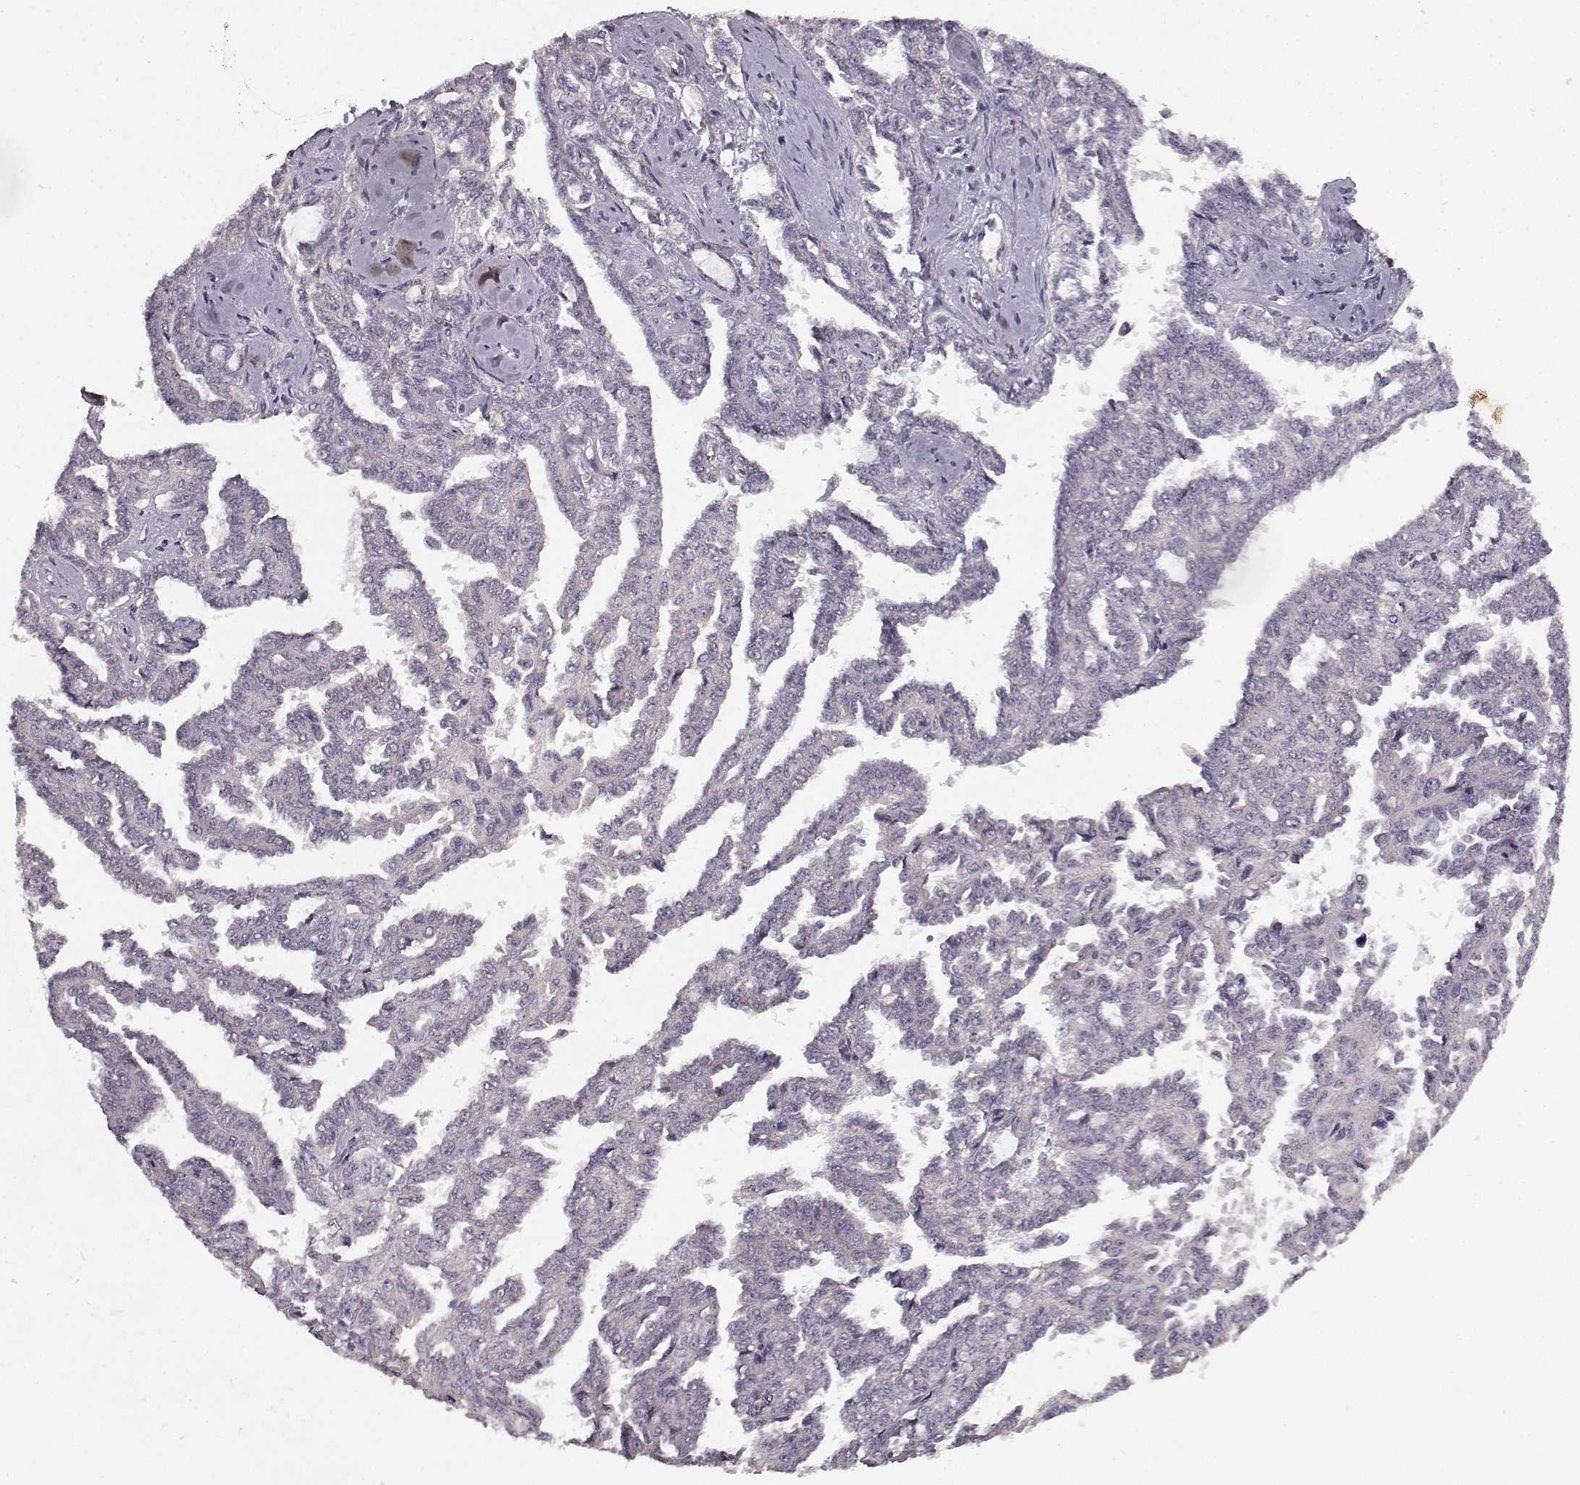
{"staining": {"intensity": "weak", "quantity": "25%-75%", "location": "cytoplasmic/membranous"}, "tissue": "ovarian cancer", "cell_type": "Tumor cells", "image_type": "cancer", "snomed": [{"axis": "morphology", "description": "Cystadenocarcinoma, serous, NOS"}, {"axis": "topography", "description": "Ovary"}], "caption": "A brown stain shows weak cytoplasmic/membranous expression of a protein in ovarian cancer tumor cells.", "gene": "ERBB3", "patient": {"sex": "female", "age": 71}}